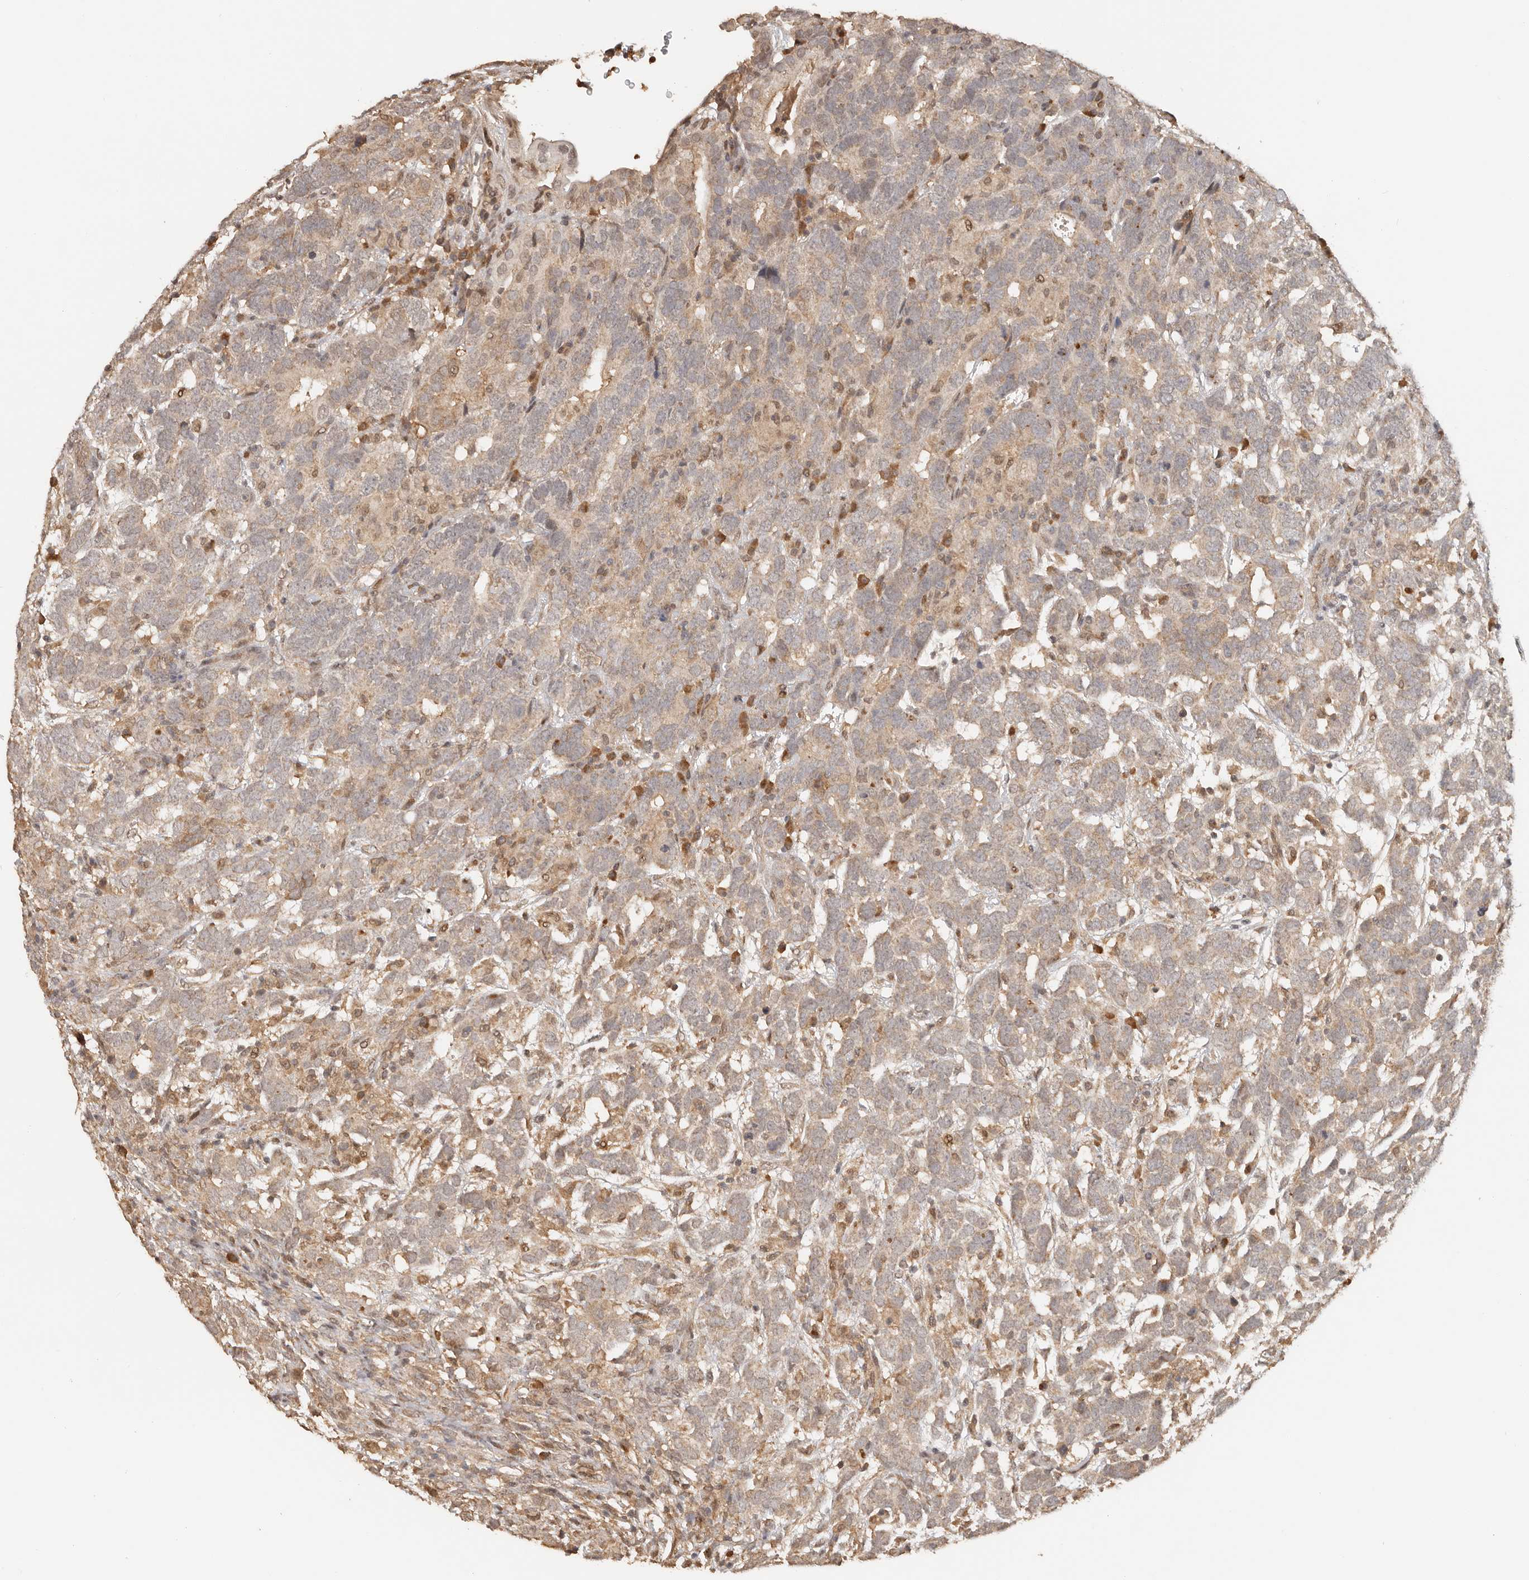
{"staining": {"intensity": "weak", "quantity": ">75%", "location": "cytoplasmic/membranous"}, "tissue": "testis cancer", "cell_type": "Tumor cells", "image_type": "cancer", "snomed": [{"axis": "morphology", "description": "Carcinoma, Embryonal, NOS"}, {"axis": "topography", "description": "Testis"}], "caption": "Immunohistochemistry (IHC) staining of testis cancer (embryonal carcinoma), which exhibits low levels of weak cytoplasmic/membranous expression in approximately >75% of tumor cells indicating weak cytoplasmic/membranous protein staining. The staining was performed using DAB (3,3'-diaminobenzidine) (brown) for protein detection and nuclei were counterstained in hematoxylin (blue).", "gene": "SEC14L1", "patient": {"sex": "male", "age": 26}}